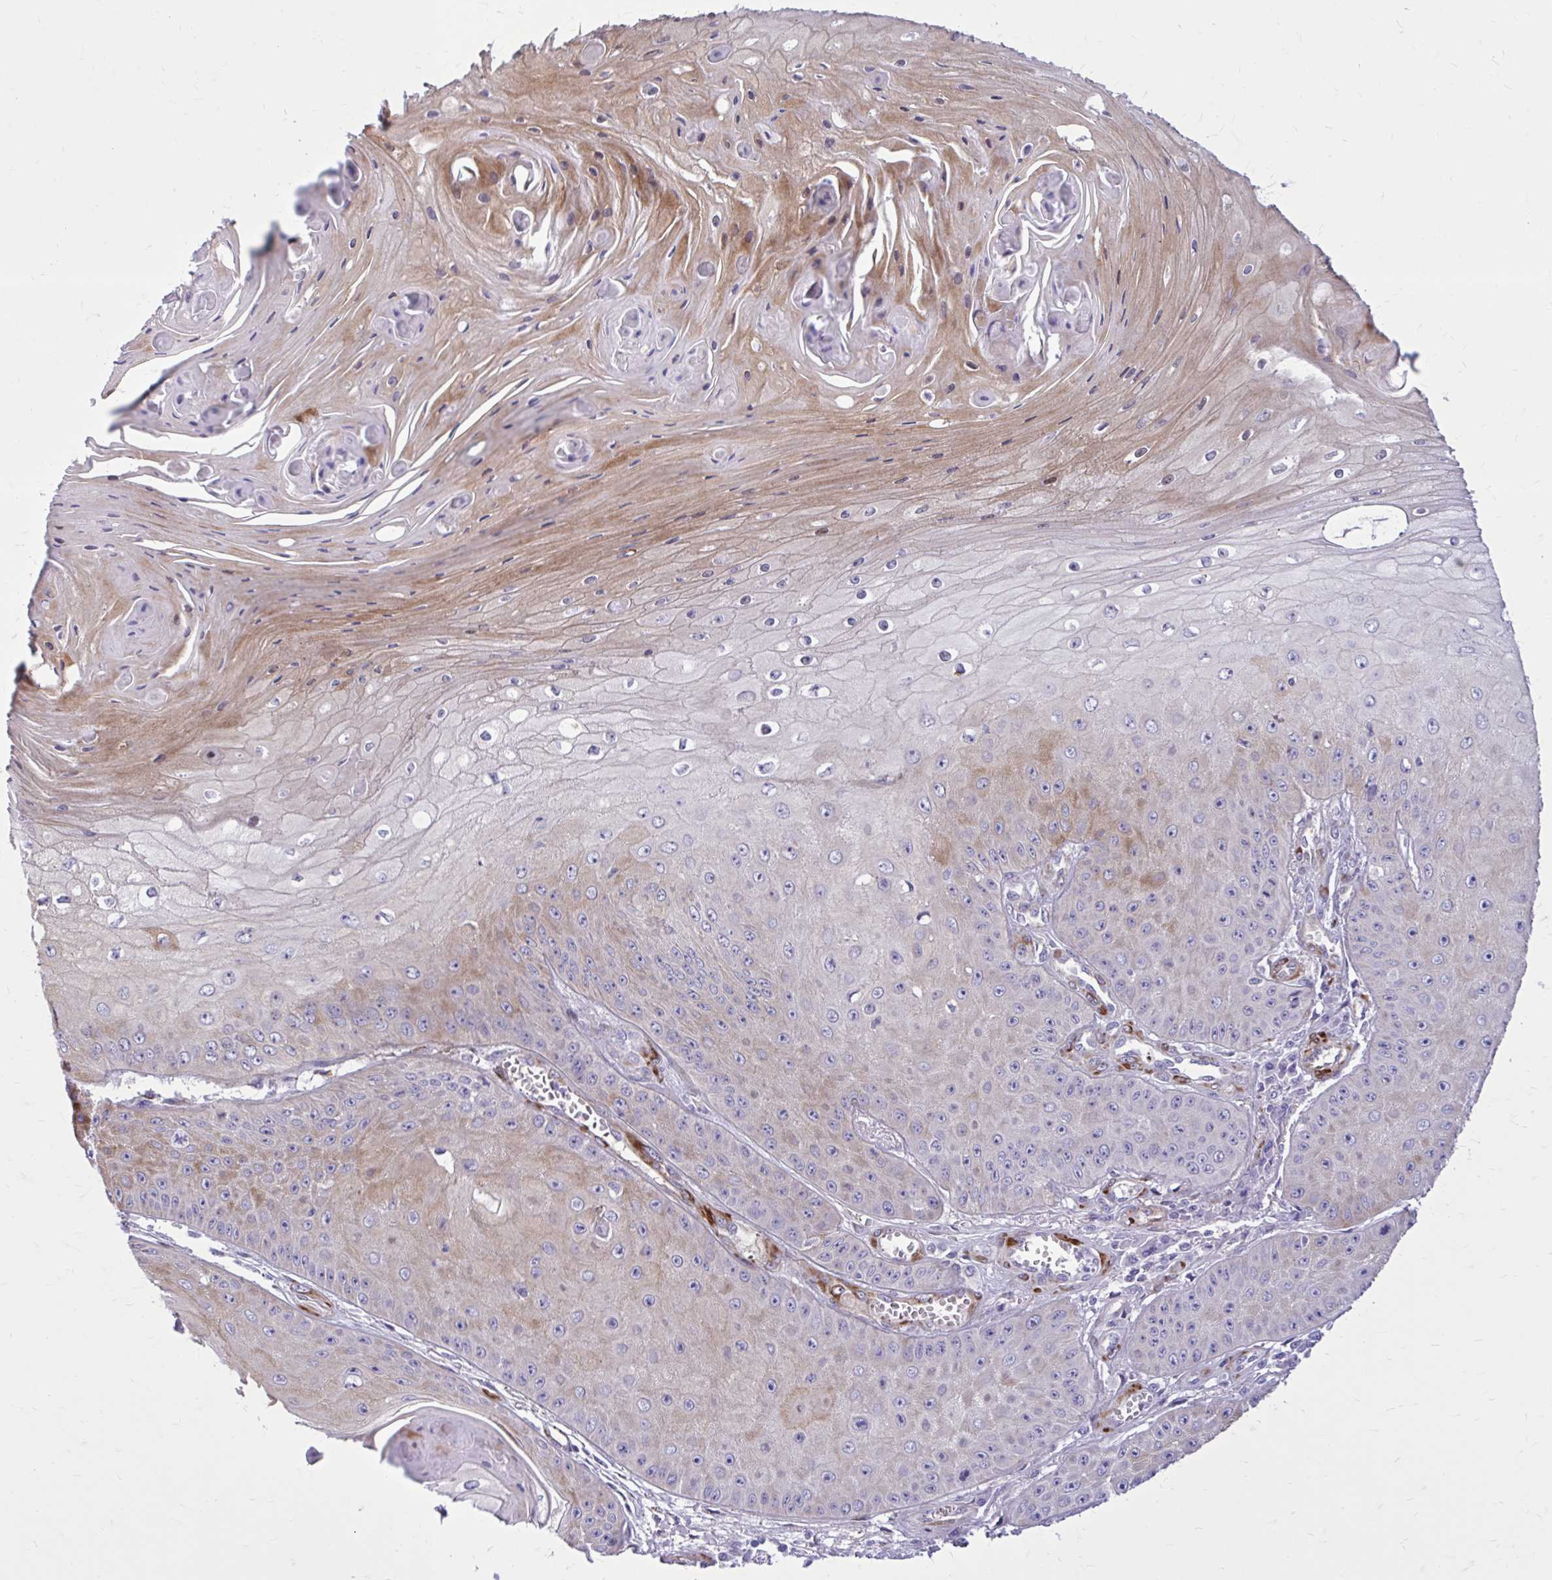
{"staining": {"intensity": "weak", "quantity": "<25%", "location": "cytoplasmic/membranous"}, "tissue": "skin cancer", "cell_type": "Tumor cells", "image_type": "cancer", "snomed": [{"axis": "morphology", "description": "Squamous cell carcinoma, NOS"}, {"axis": "topography", "description": "Skin"}], "caption": "The micrograph exhibits no significant expression in tumor cells of skin squamous cell carcinoma.", "gene": "BEND5", "patient": {"sex": "male", "age": 70}}